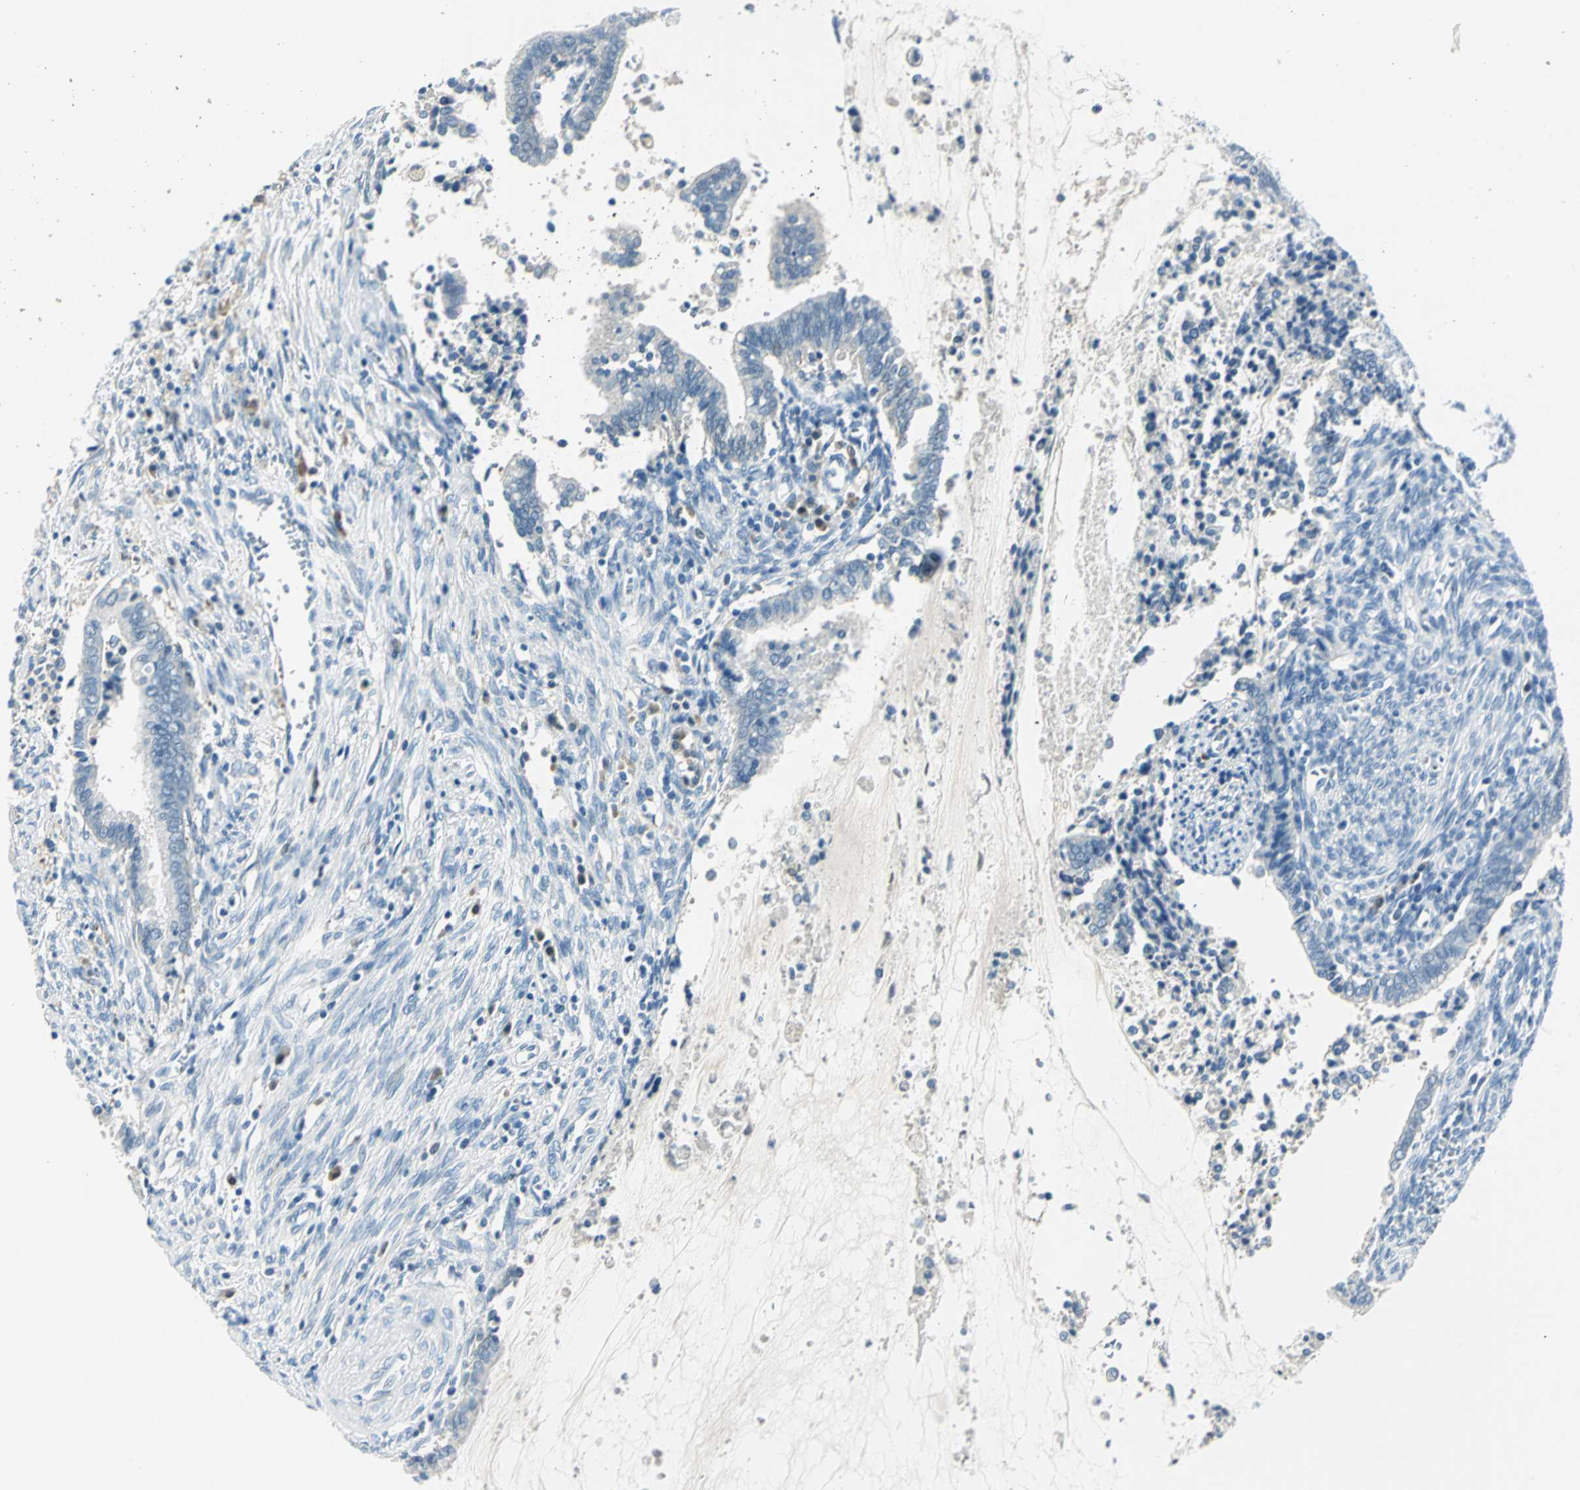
{"staining": {"intensity": "negative", "quantity": "none", "location": "none"}, "tissue": "cervical cancer", "cell_type": "Tumor cells", "image_type": "cancer", "snomed": [{"axis": "morphology", "description": "Adenocarcinoma, NOS"}, {"axis": "topography", "description": "Cervix"}], "caption": "IHC micrograph of neoplastic tissue: cervical adenocarcinoma stained with DAB (3,3'-diaminobenzidine) exhibits no significant protein staining in tumor cells.", "gene": "AKR1A1", "patient": {"sex": "female", "age": 44}}